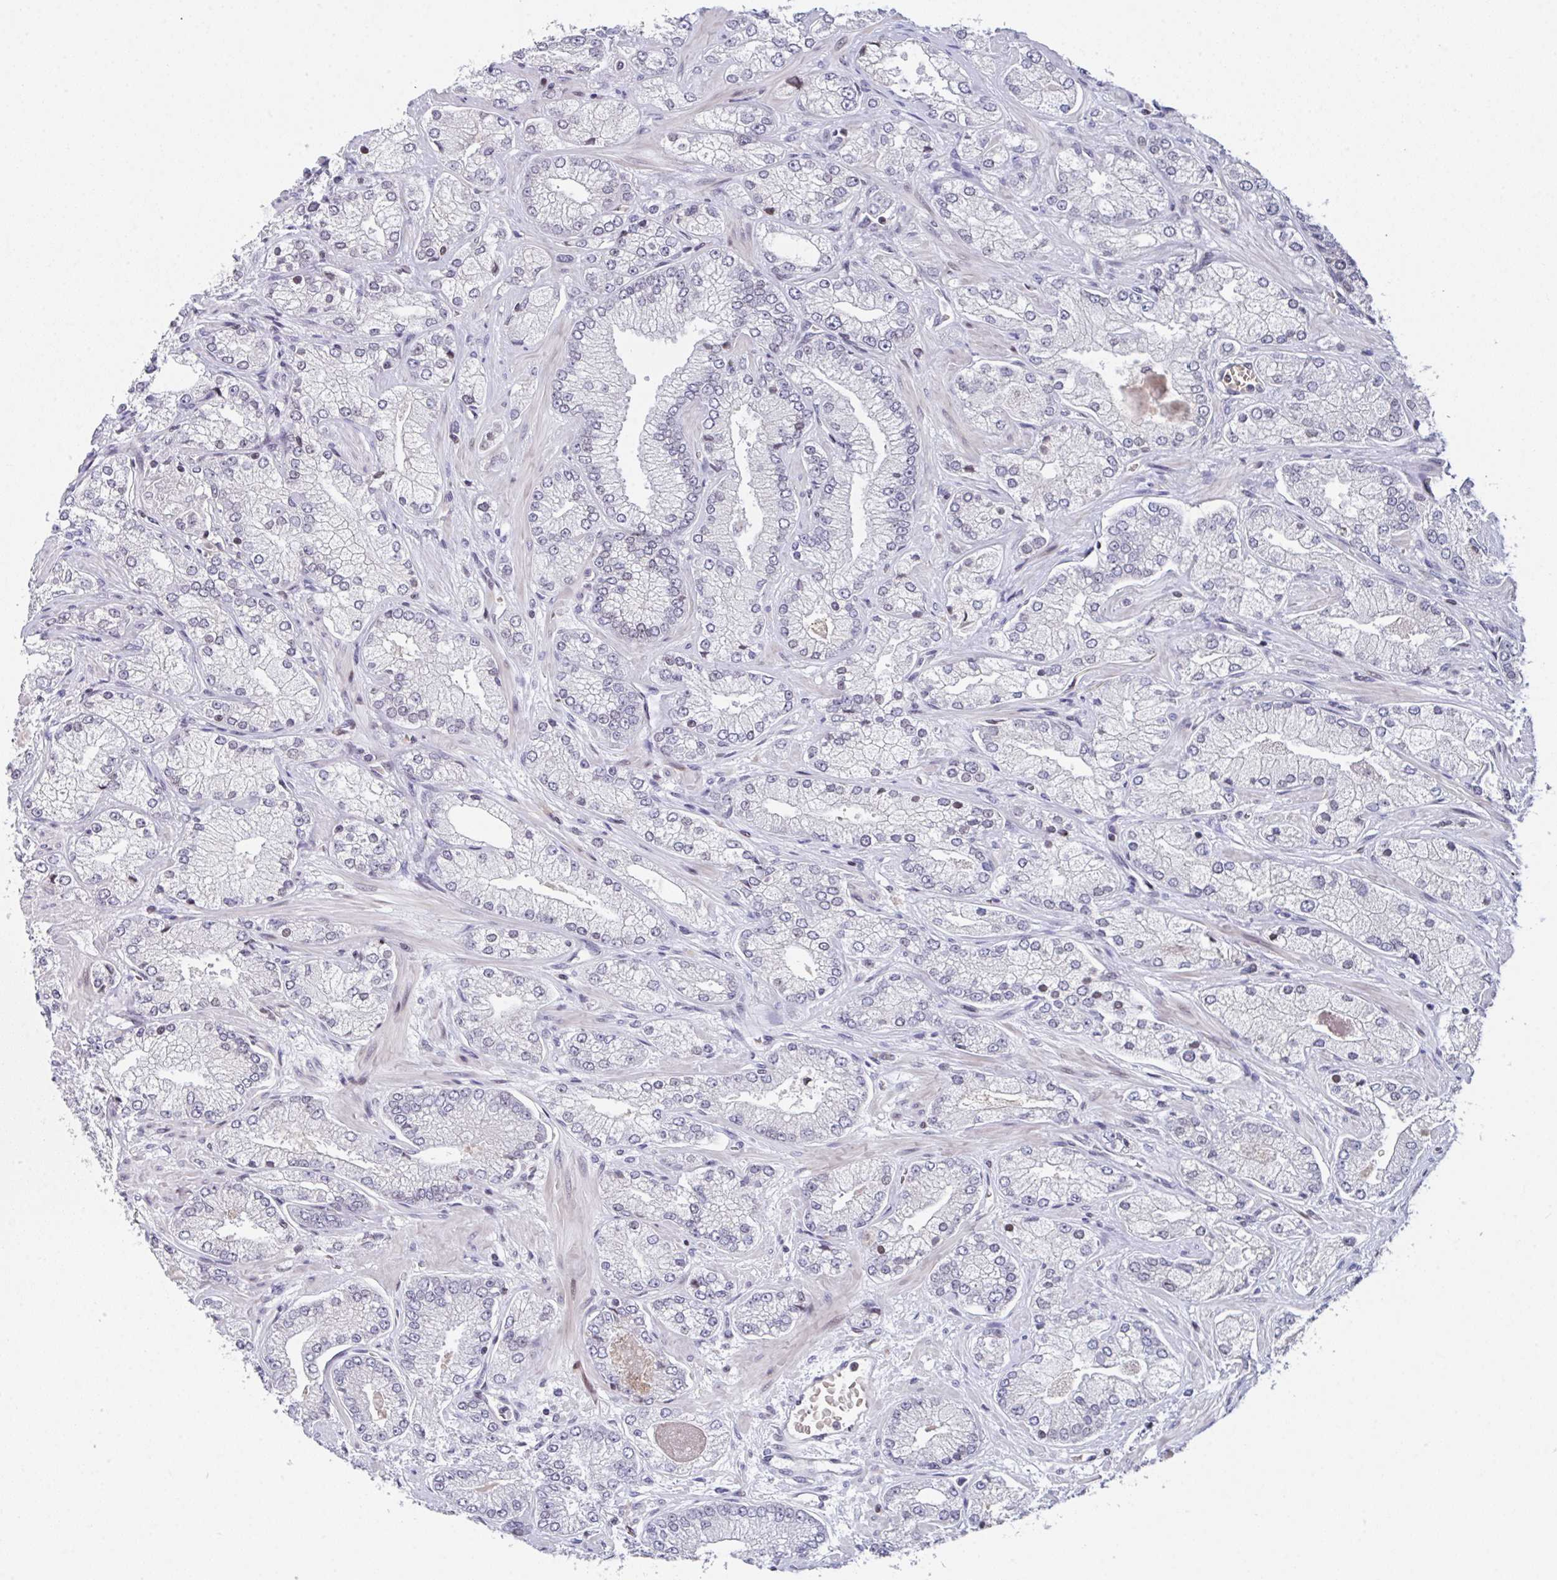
{"staining": {"intensity": "negative", "quantity": "none", "location": "none"}, "tissue": "prostate cancer", "cell_type": "Tumor cells", "image_type": "cancer", "snomed": [{"axis": "morphology", "description": "Normal tissue, NOS"}, {"axis": "morphology", "description": "Adenocarcinoma, High grade"}, {"axis": "topography", "description": "Prostate"}, {"axis": "topography", "description": "Peripheral nerve tissue"}], "caption": "Immunohistochemical staining of adenocarcinoma (high-grade) (prostate) exhibits no significant staining in tumor cells. Nuclei are stained in blue.", "gene": "PCDHB8", "patient": {"sex": "male", "age": 68}}